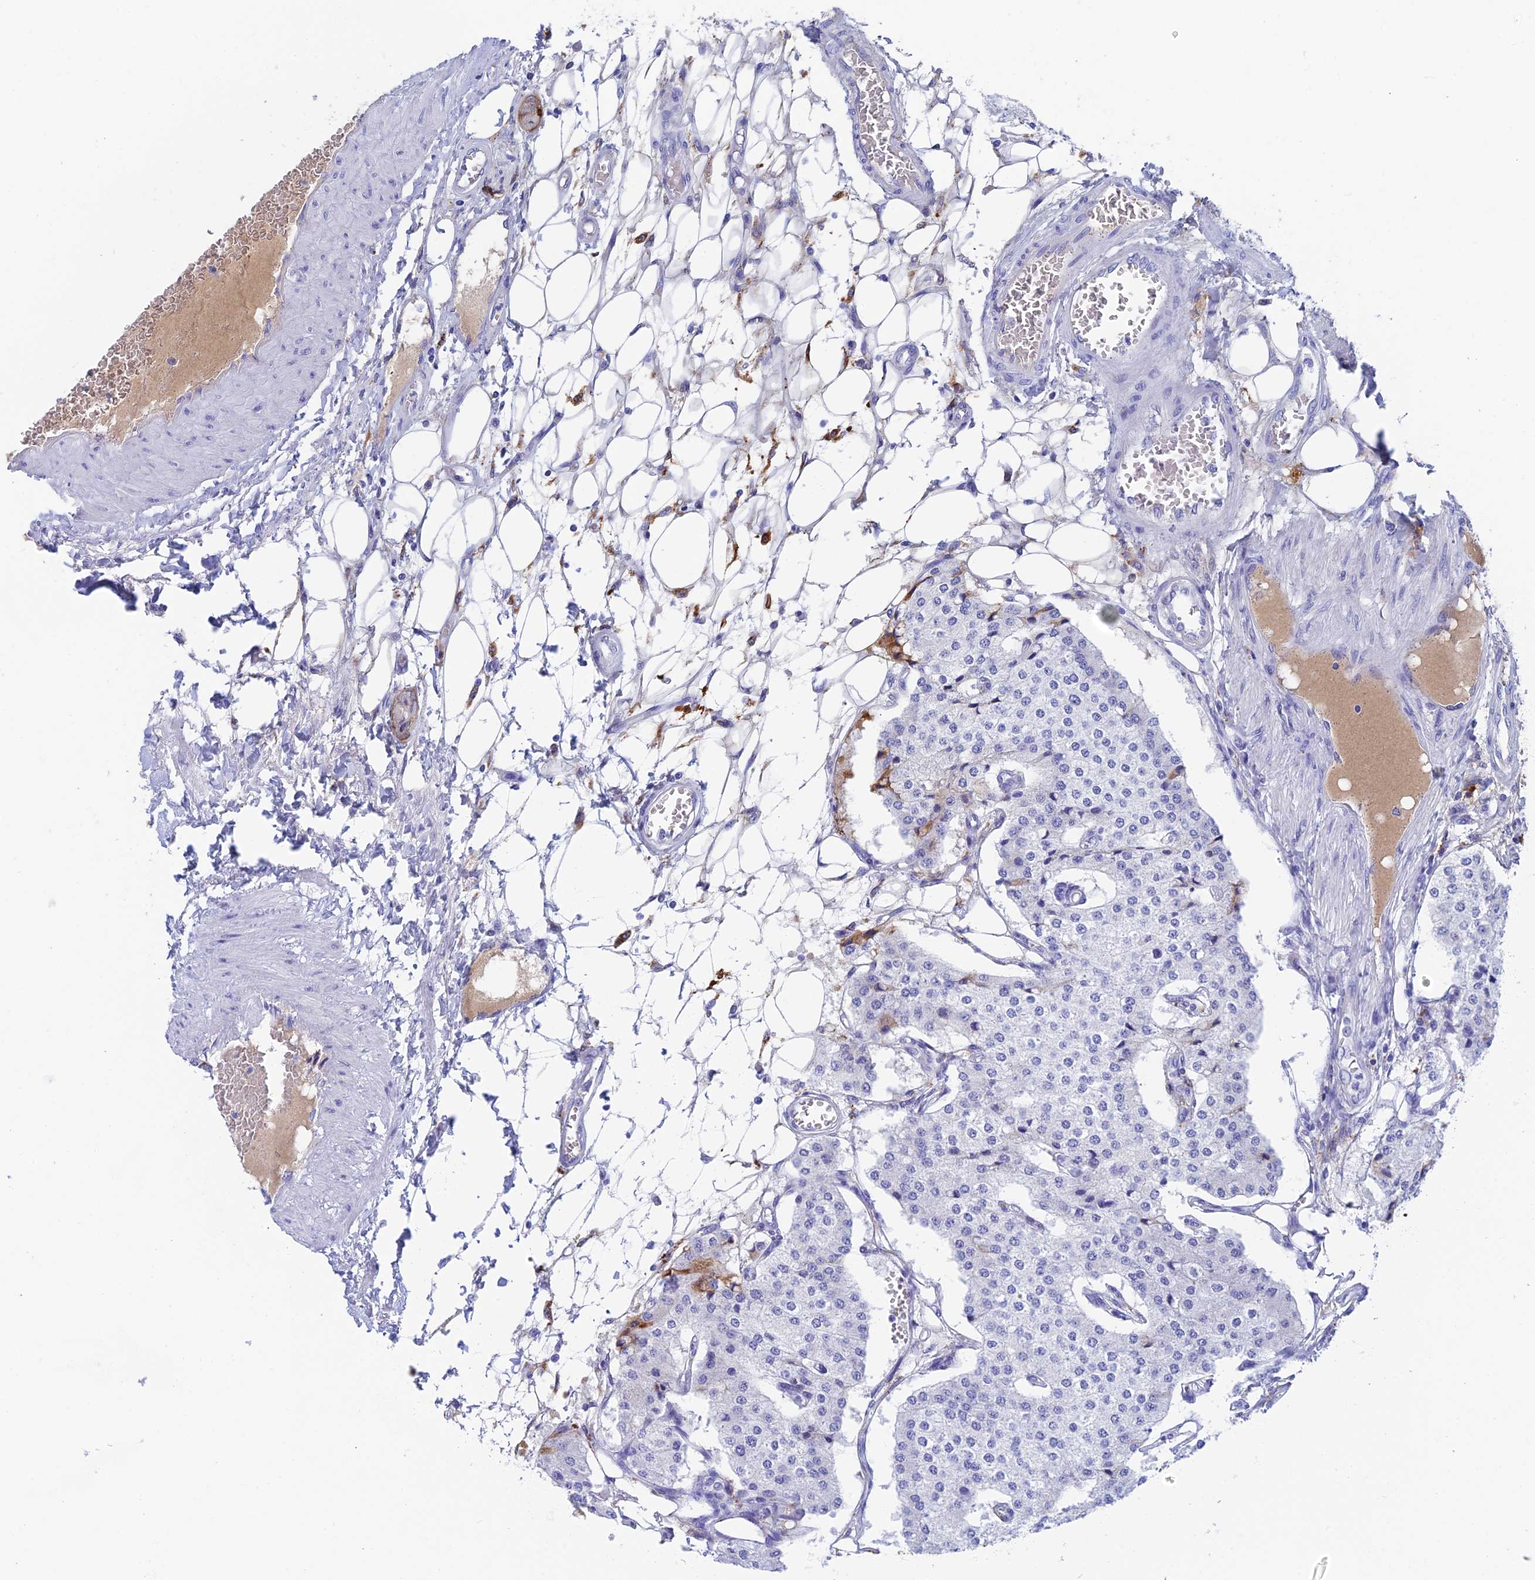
{"staining": {"intensity": "negative", "quantity": "none", "location": "none"}, "tissue": "carcinoid", "cell_type": "Tumor cells", "image_type": "cancer", "snomed": [{"axis": "morphology", "description": "Carcinoid, malignant, NOS"}, {"axis": "topography", "description": "Colon"}], "caption": "High magnification brightfield microscopy of carcinoid stained with DAB (brown) and counterstained with hematoxylin (blue): tumor cells show no significant positivity.", "gene": "ADAMTS13", "patient": {"sex": "female", "age": 52}}